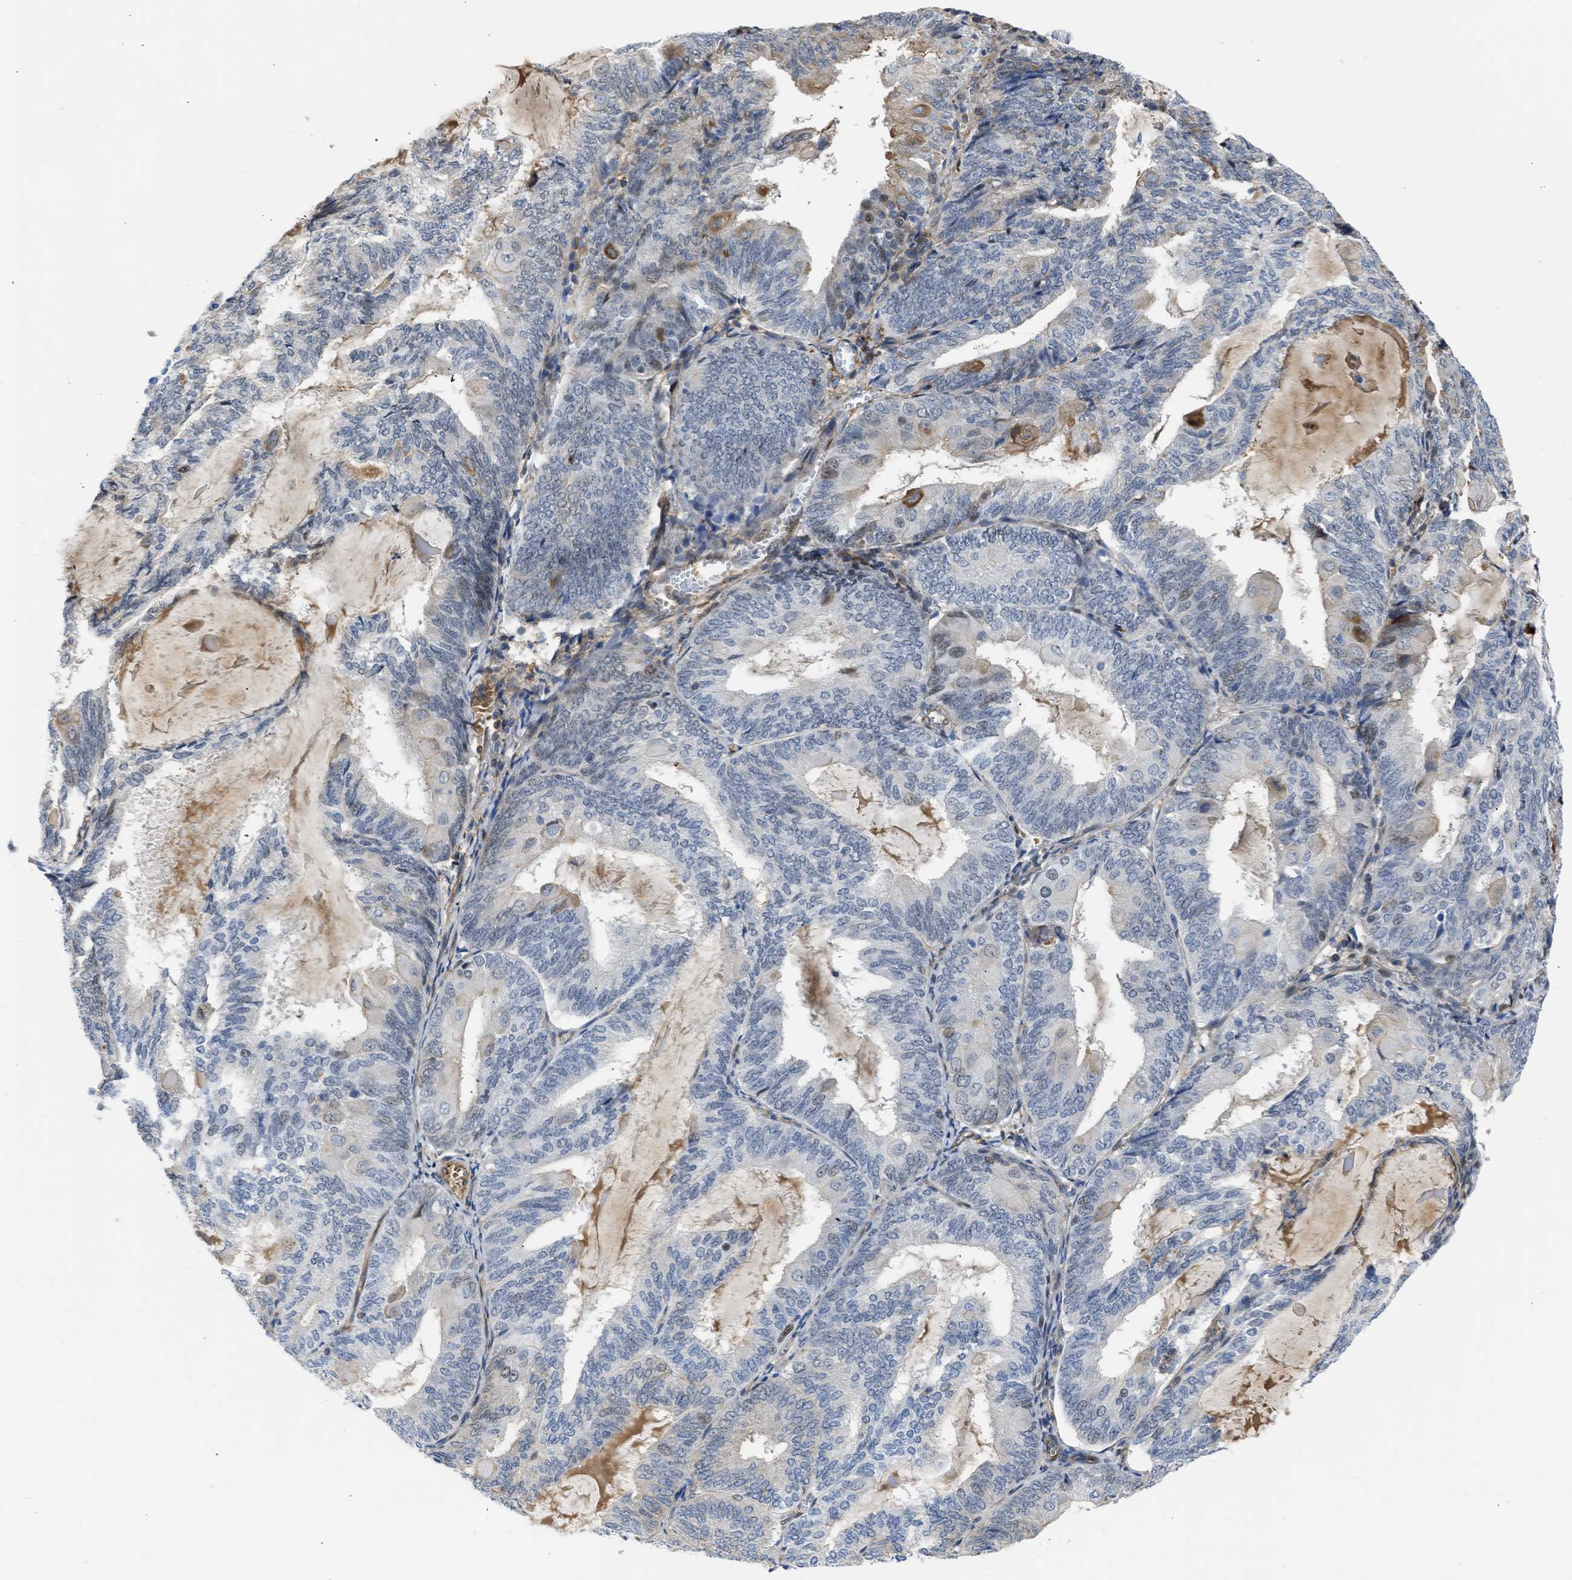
{"staining": {"intensity": "weak", "quantity": "<25%", "location": "nuclear"}, "tissue": "endometrial cancer", "cell_type": "Tumor cells", "image_type": "cancer", "snomed": [{"axis": "morphology", "description": "Adenocarcinoma, NOS"}, {"axis": "topography", "description": "Endometrium"}], "caption": "Endometrial adenocarcinoma was stained to show a protein in brown. There is no significant staining in tumor cells.", "gene": "MAS1L", "patient": {"sex": "female", "age": 81}}